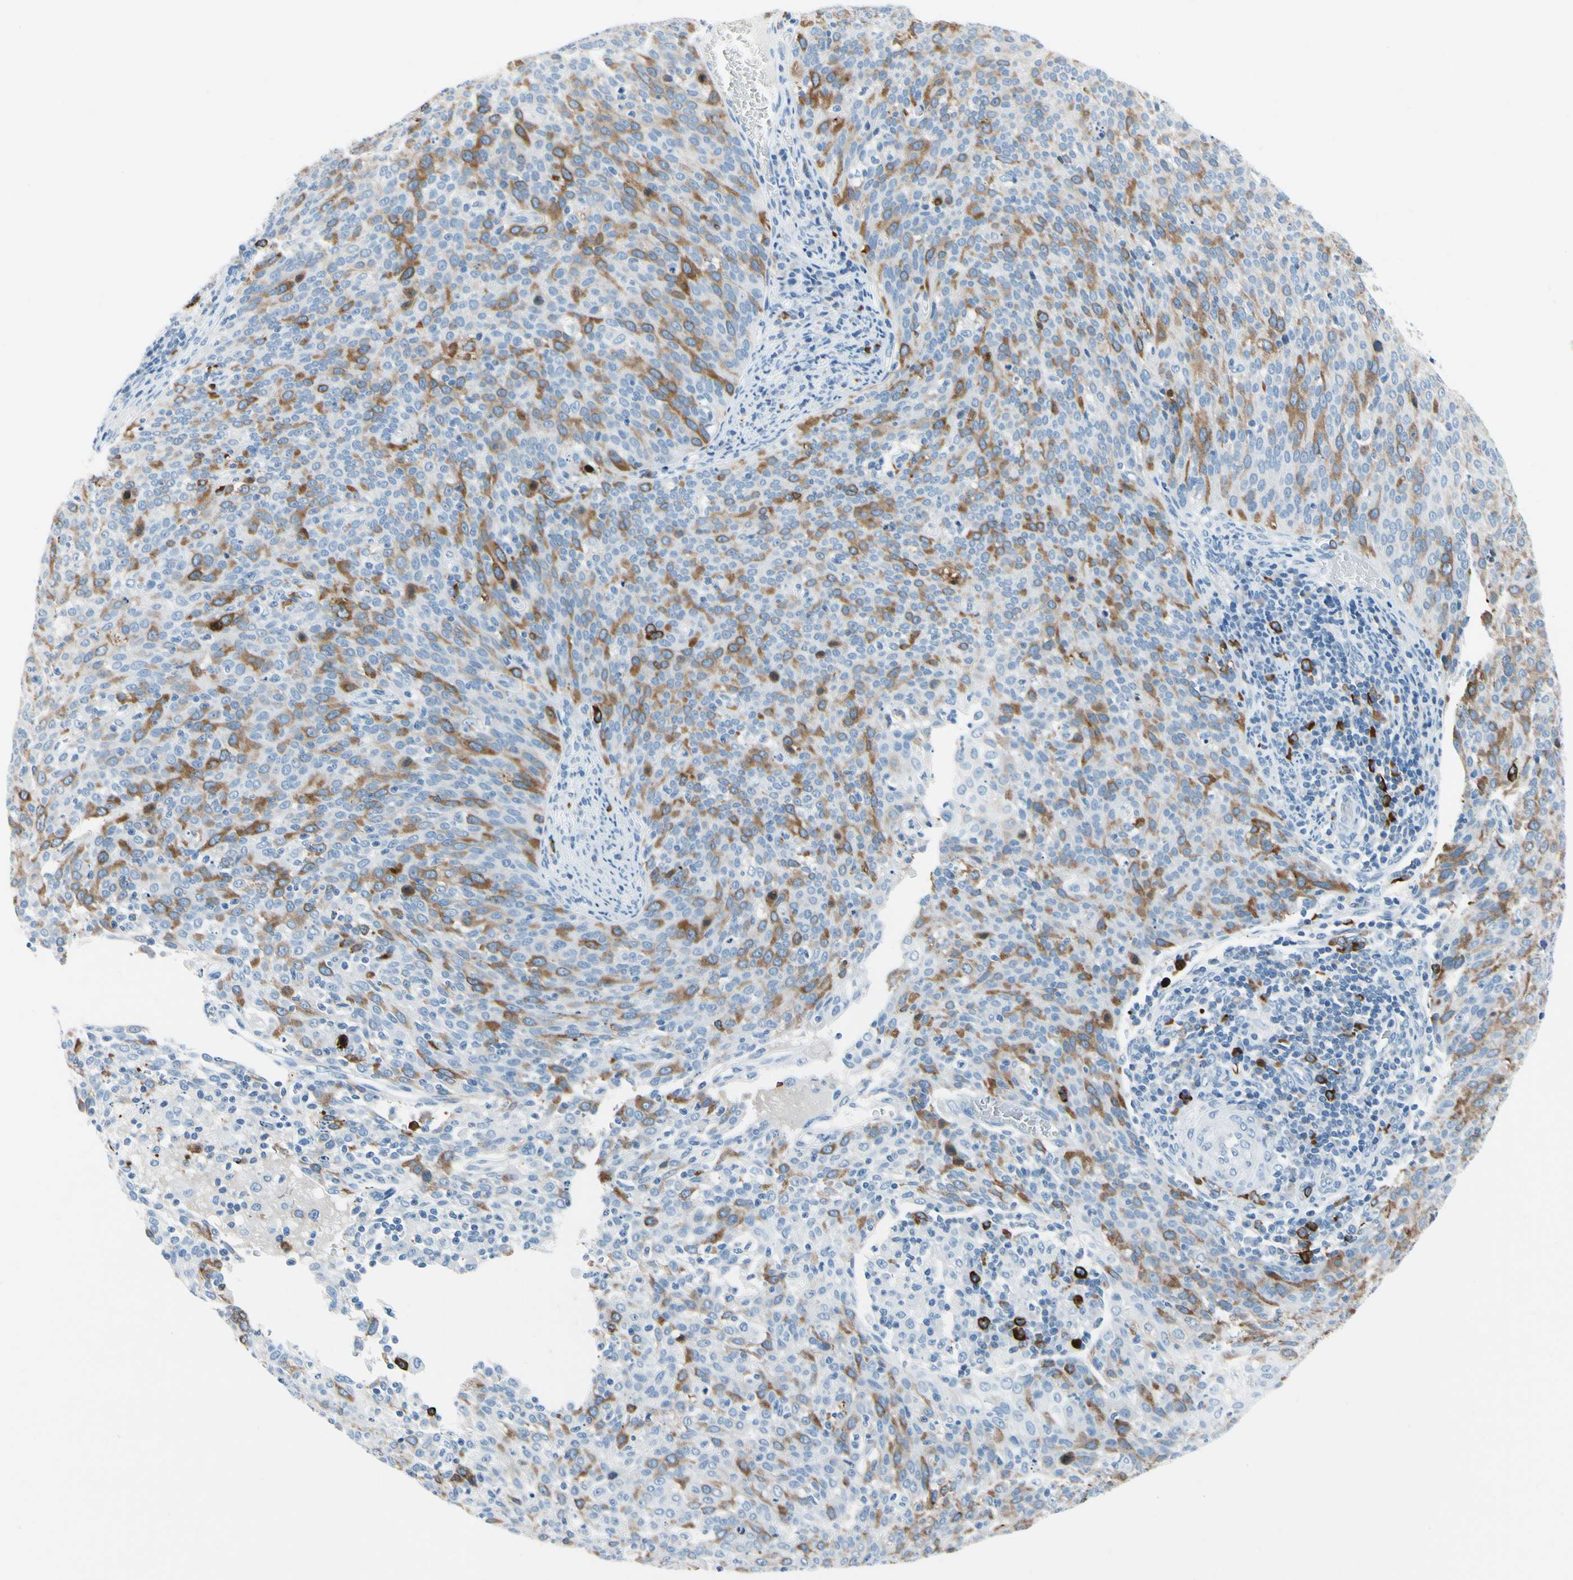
{"staining": {"intensity": "moderate", "quantity": ">75%", "location": "cytoplasmic/membranous"}, "tissue": "cervical cancer", "cell_type": "Tumor cells", "image_type": "cancer", "snomed": [{"axis": "morphology", "description": "Squamous cell carcinoma, NOS"}, {"axis": "topography", "description": "Cervix"}], "caption": "Immunohistochemical staining of human cervical cancer (squamous cell carcinoma) shows medium levels of moderate cytoplasmic/membranous positivity in about >75% of tumor cells.", "gene": "TACC3", "patient": {"sex": "female", "age": 38}}